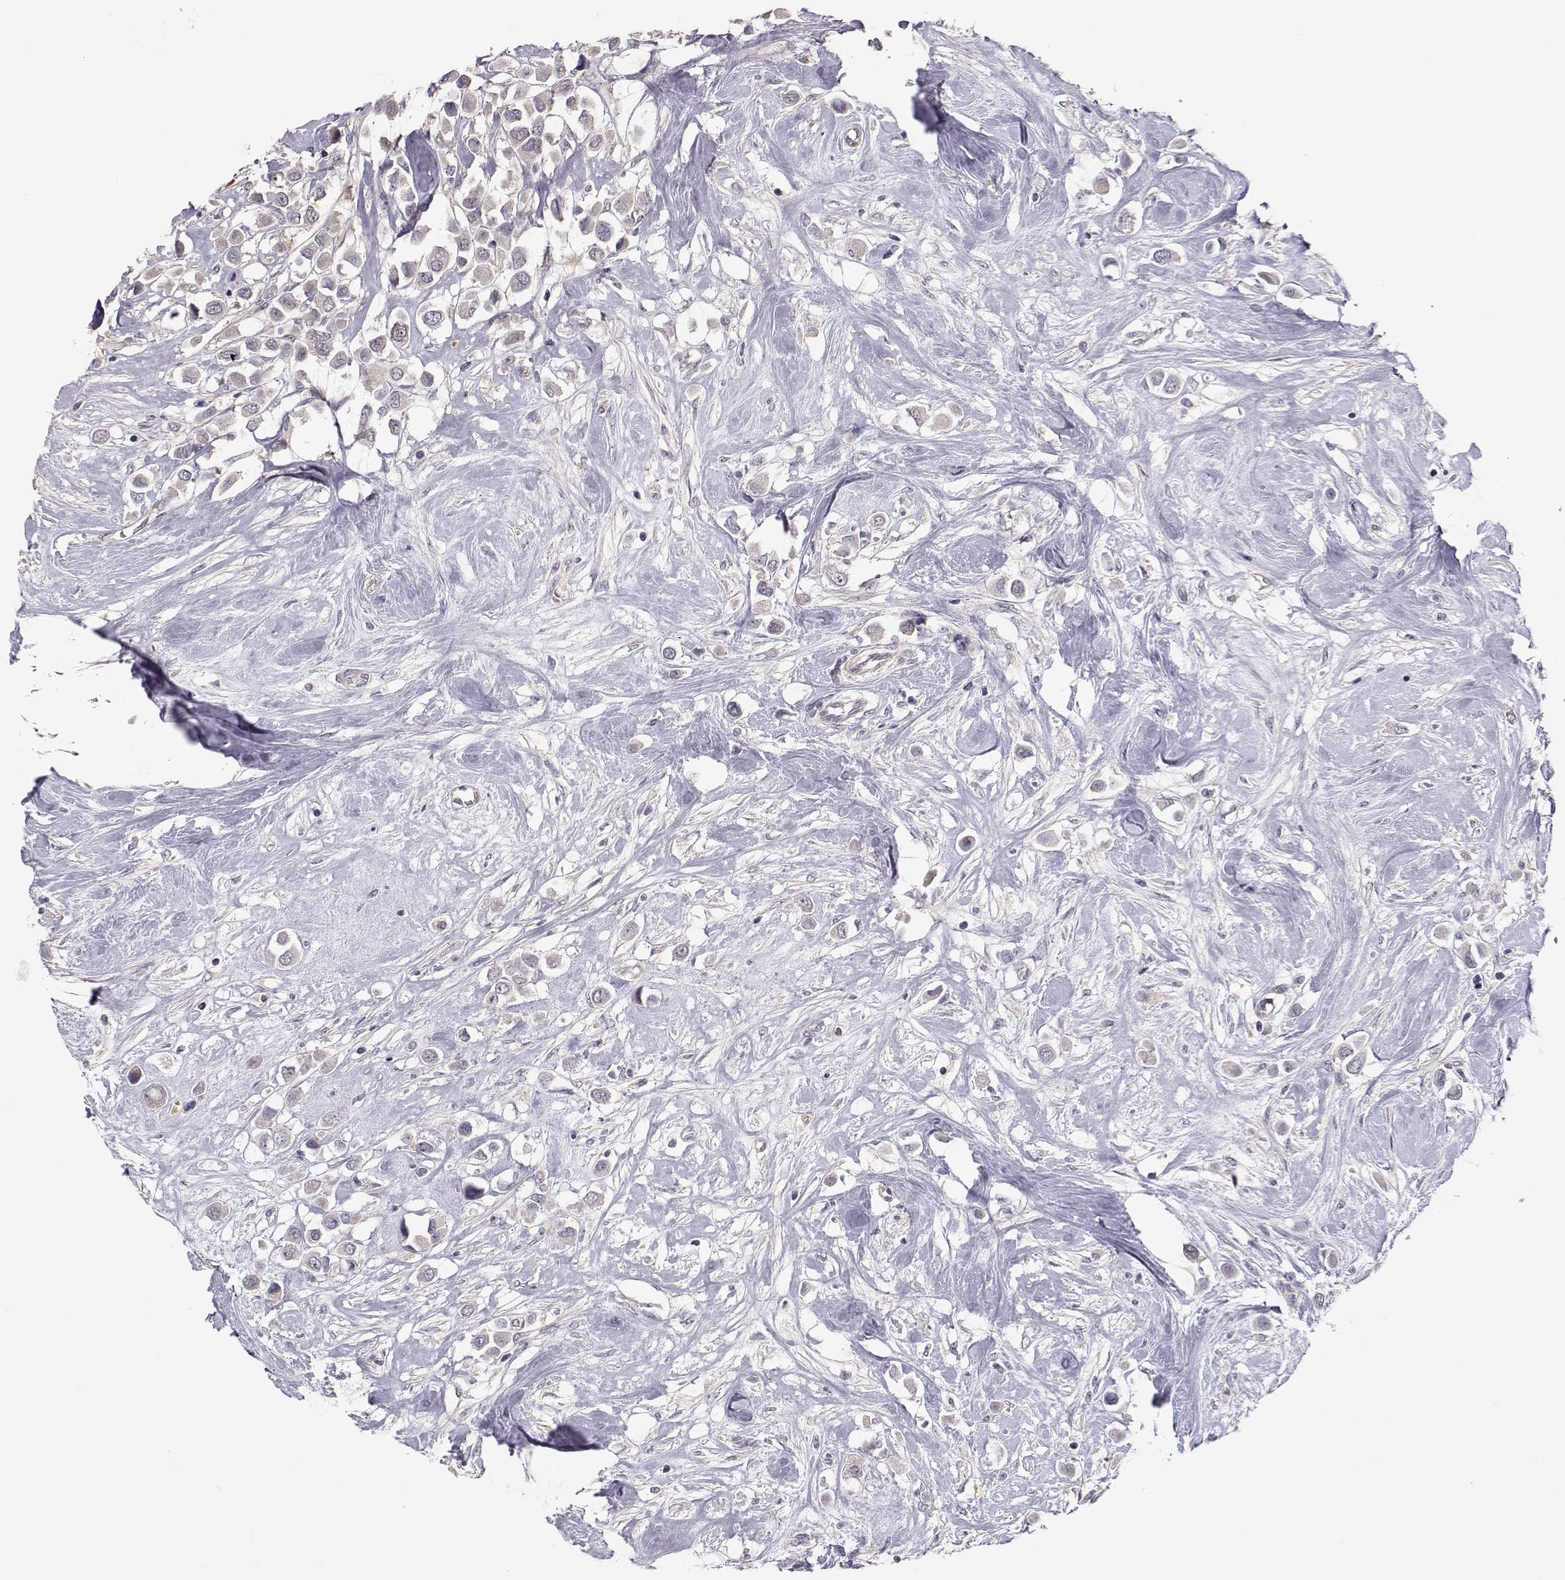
{"staining": {"intensity": "negative", "quantity": "none", "location": "none"}, "tissue": "breast cancer", "cell_type": "Tumor cells", "image_type": "cancer", "snomed": [{"axis": "morphology", "description": "Duct carcinoma"}, {"axis": "topography", "description": "Breast"}], "caption": "Human breast cancer (invasive ductal carcinoma) stained for a protein using immunohistochemistry (IHC) demonstrates no staining in tumor cells.", "gene": "NCAM2", "patient": {"sex": "female", "age": 61}}